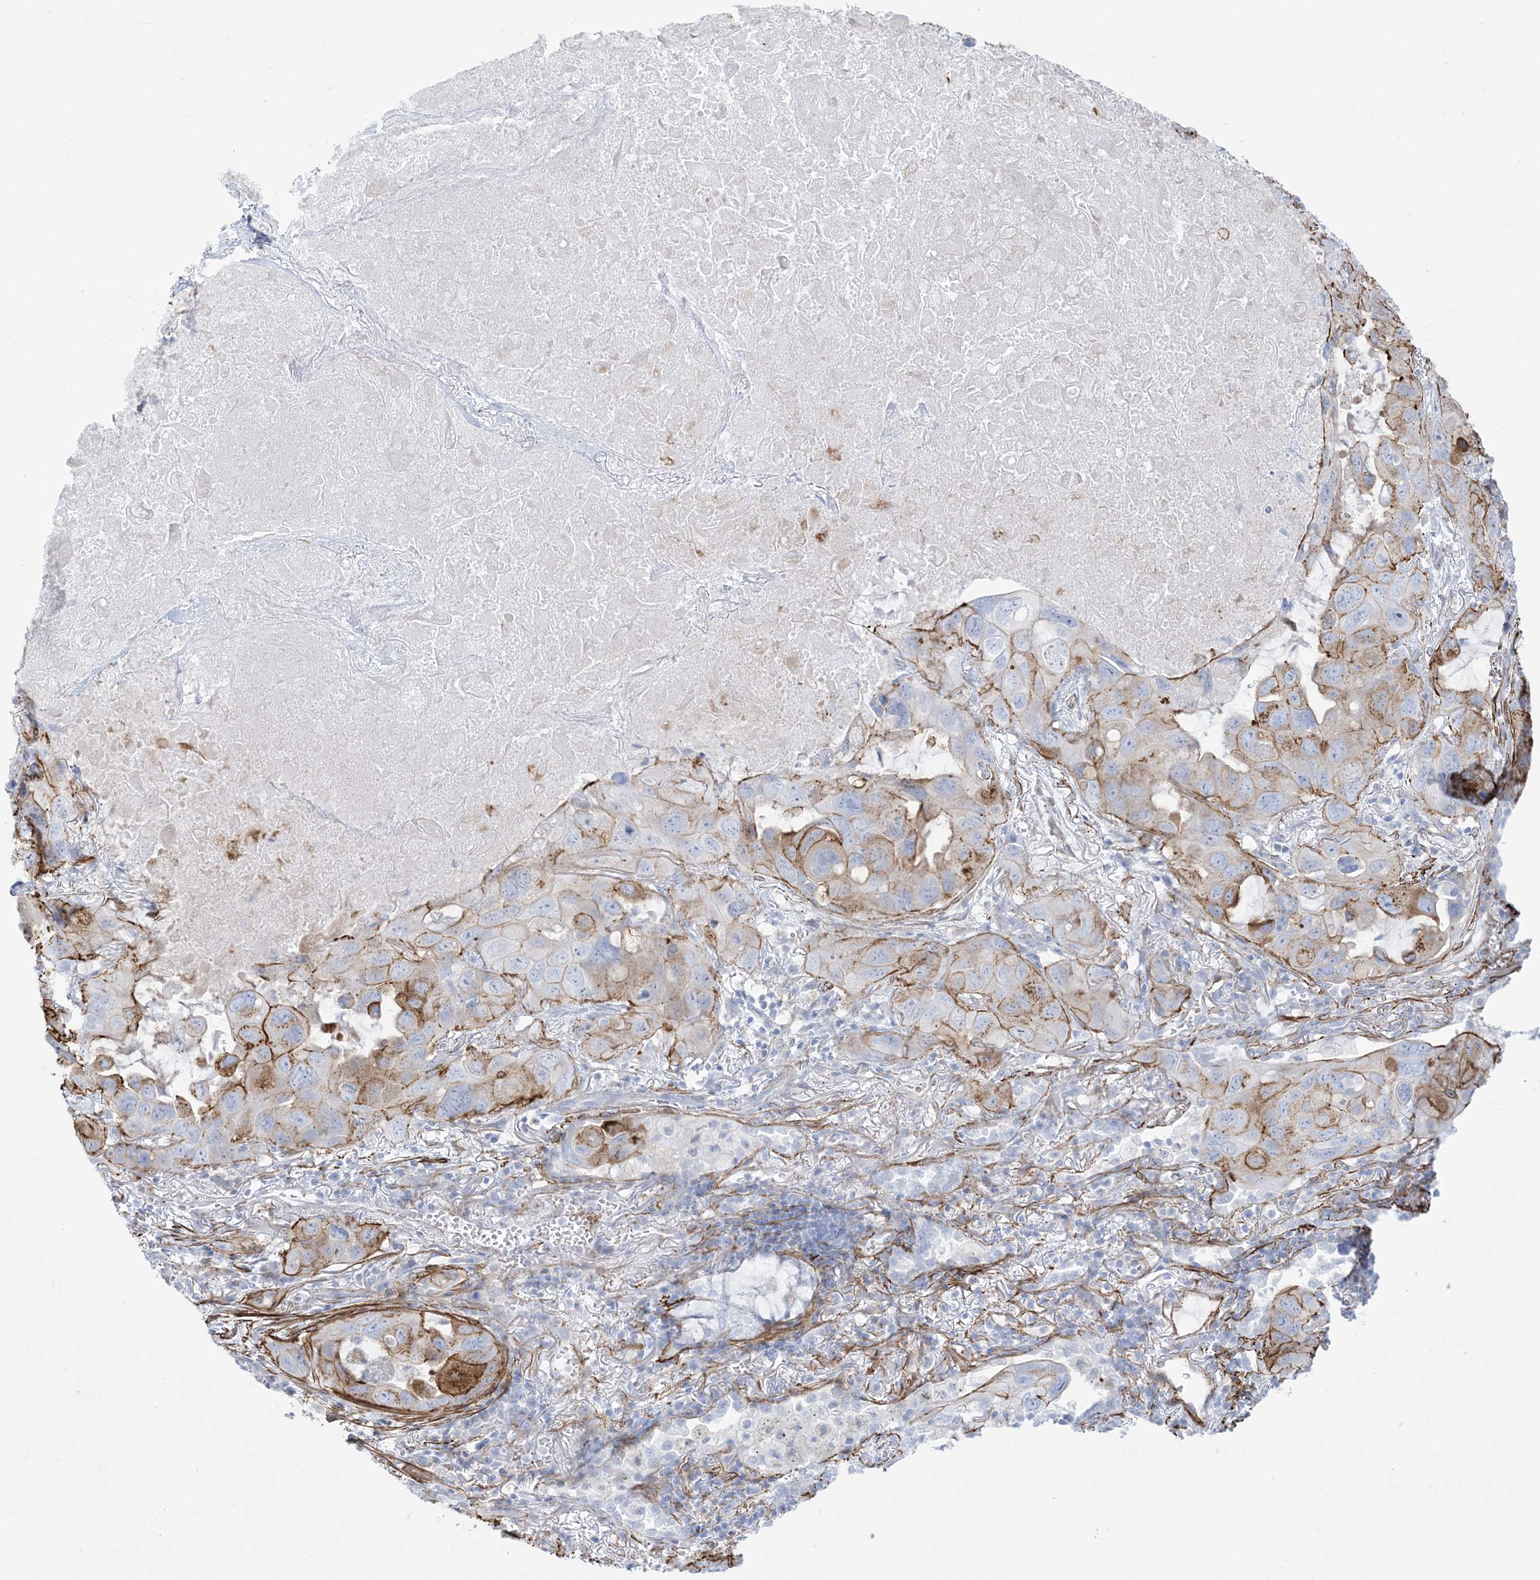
{"staining": {"intensity": "strong", "quantity": "<25%", "location": "cytoplasmic/membranous"}, "tissue": "lung cancer", "cell_type": "Tumor cells", "image_type": "cancer", "snomed": [{"axis": "morphology", "description": "Squamous cell carcinoma, NOS"}, {"axis": "topography", "description": "Lung"}], "caption": "High-power microscopy captured an IHC histopathology image of lung cancer (squamous cell carcinoma), revealing strong cytoplasmic/membranous positivity in about <25% of tumor cells.", "gene": "B3GNT7", "patient": {"sex": "female", "age": 73}}